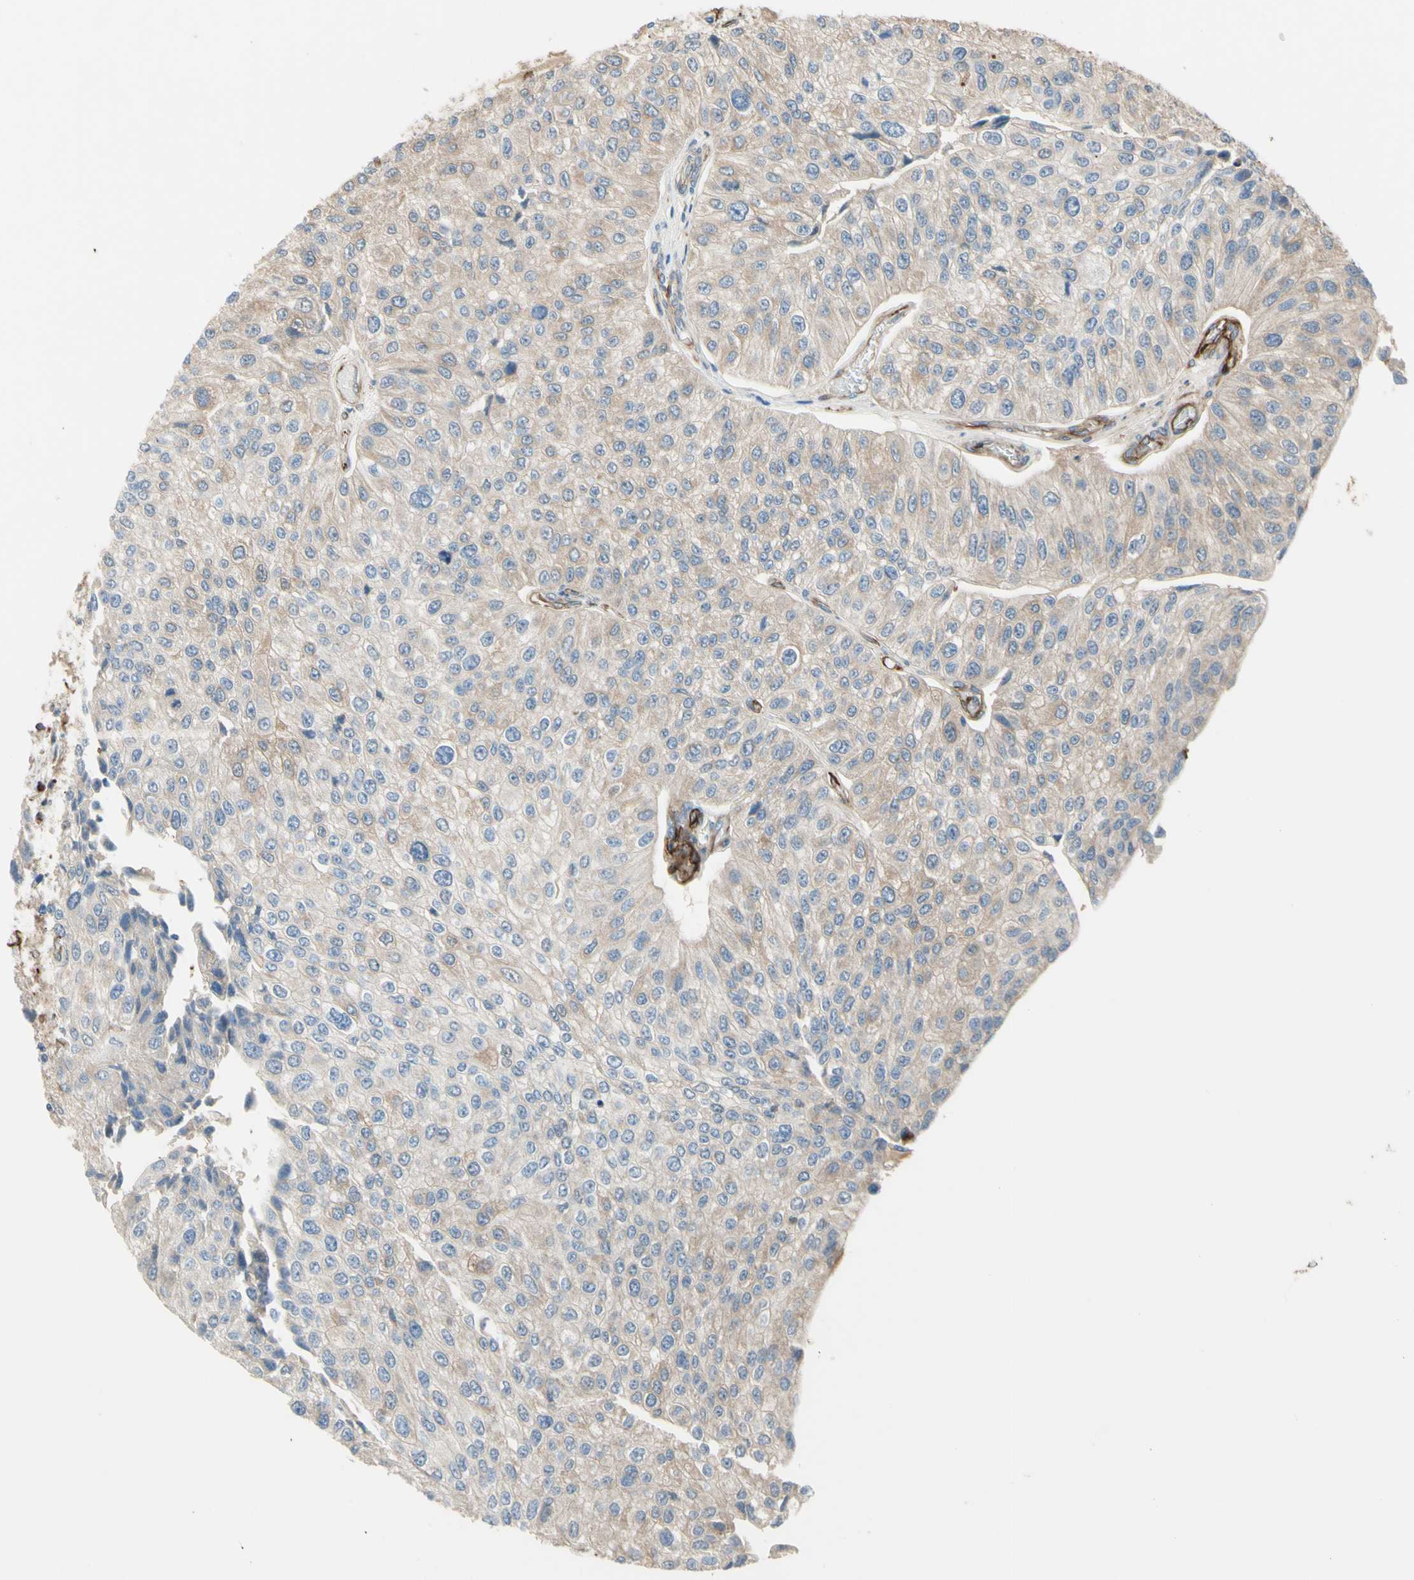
{"staining": {"intensity": "weak", "quantity": "<25%", "location": "cytoplasmic/membranous"}, "tissue": "urothelial cancer", "cell_type": "Tumor cells", "image_type": "cancer", "snomed": [{"axis": "morphology", "description": "Urothelial carcinoma, High grade"}, {"axis": "topography", "description": "Kidney"}, {"axis": "topography", "description": "Urinary bladder"}], "caption": "A micrograph of human urothelial carcinoma (high-grade) is negative for staining in tumor cells.", "gene": "TRAF2", "patient": {"sex": "male", "age": 77}}